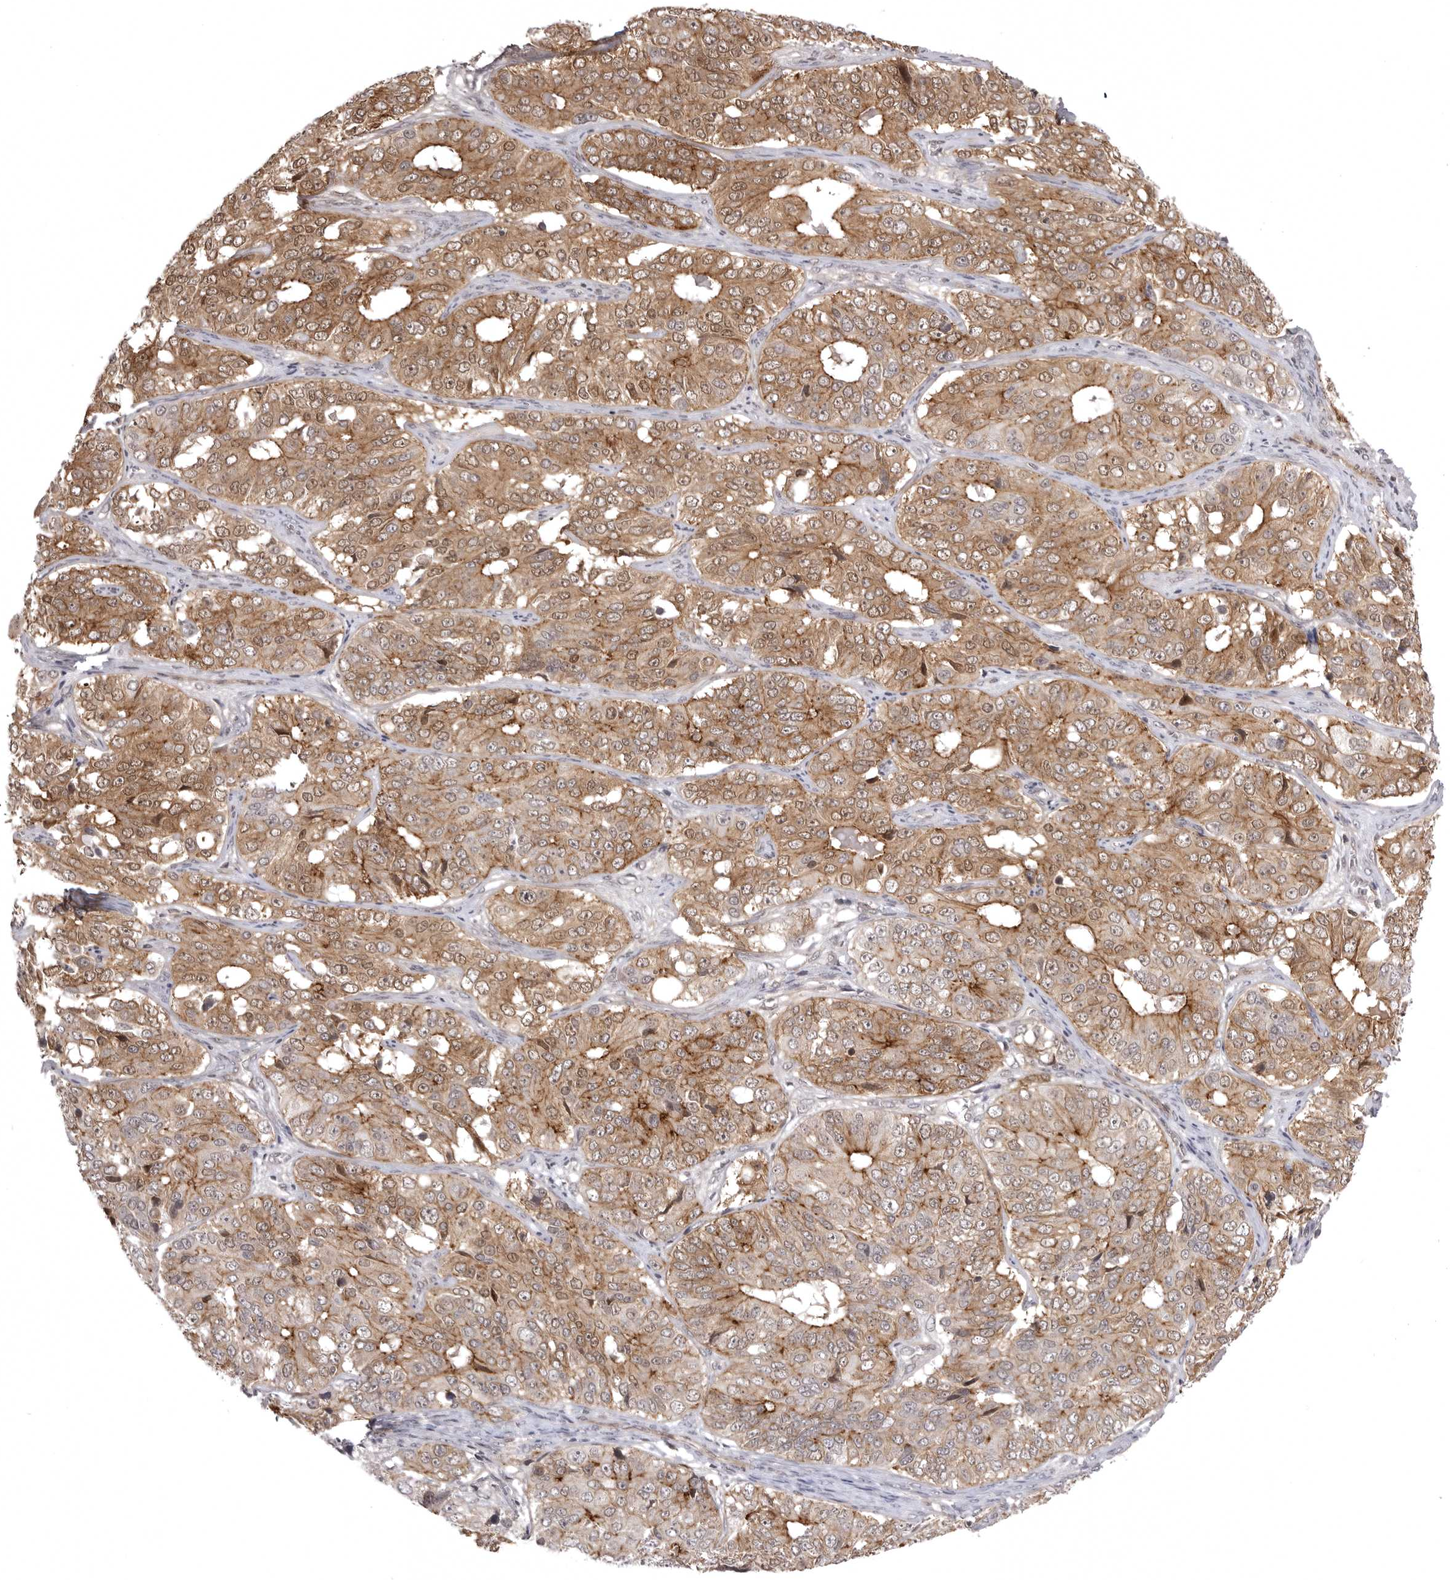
{"staining": {"intensity": "moderate", "quantity": ">75%", "location": "cytoplasmic/membranous,nuclear"}, "tissue": "ovarian cancer", "cell_type": "Tumor cells", "image_type": "cancer", "snomed": [{"axis": "morphology", "description": "Carcinoma, endometroid"}, {"axis": "topography", "description": "Ovary"}], "caption": "An image showing moderate cytoplasmic/membranous and nuclear staining in approximately >75% of tumor cells in endometroid carcinoma (ovarian), as visualized by brown immunohistochemical staining.", "gene": "SORBS1", "patient": {"sex": "female", "age": 51}}